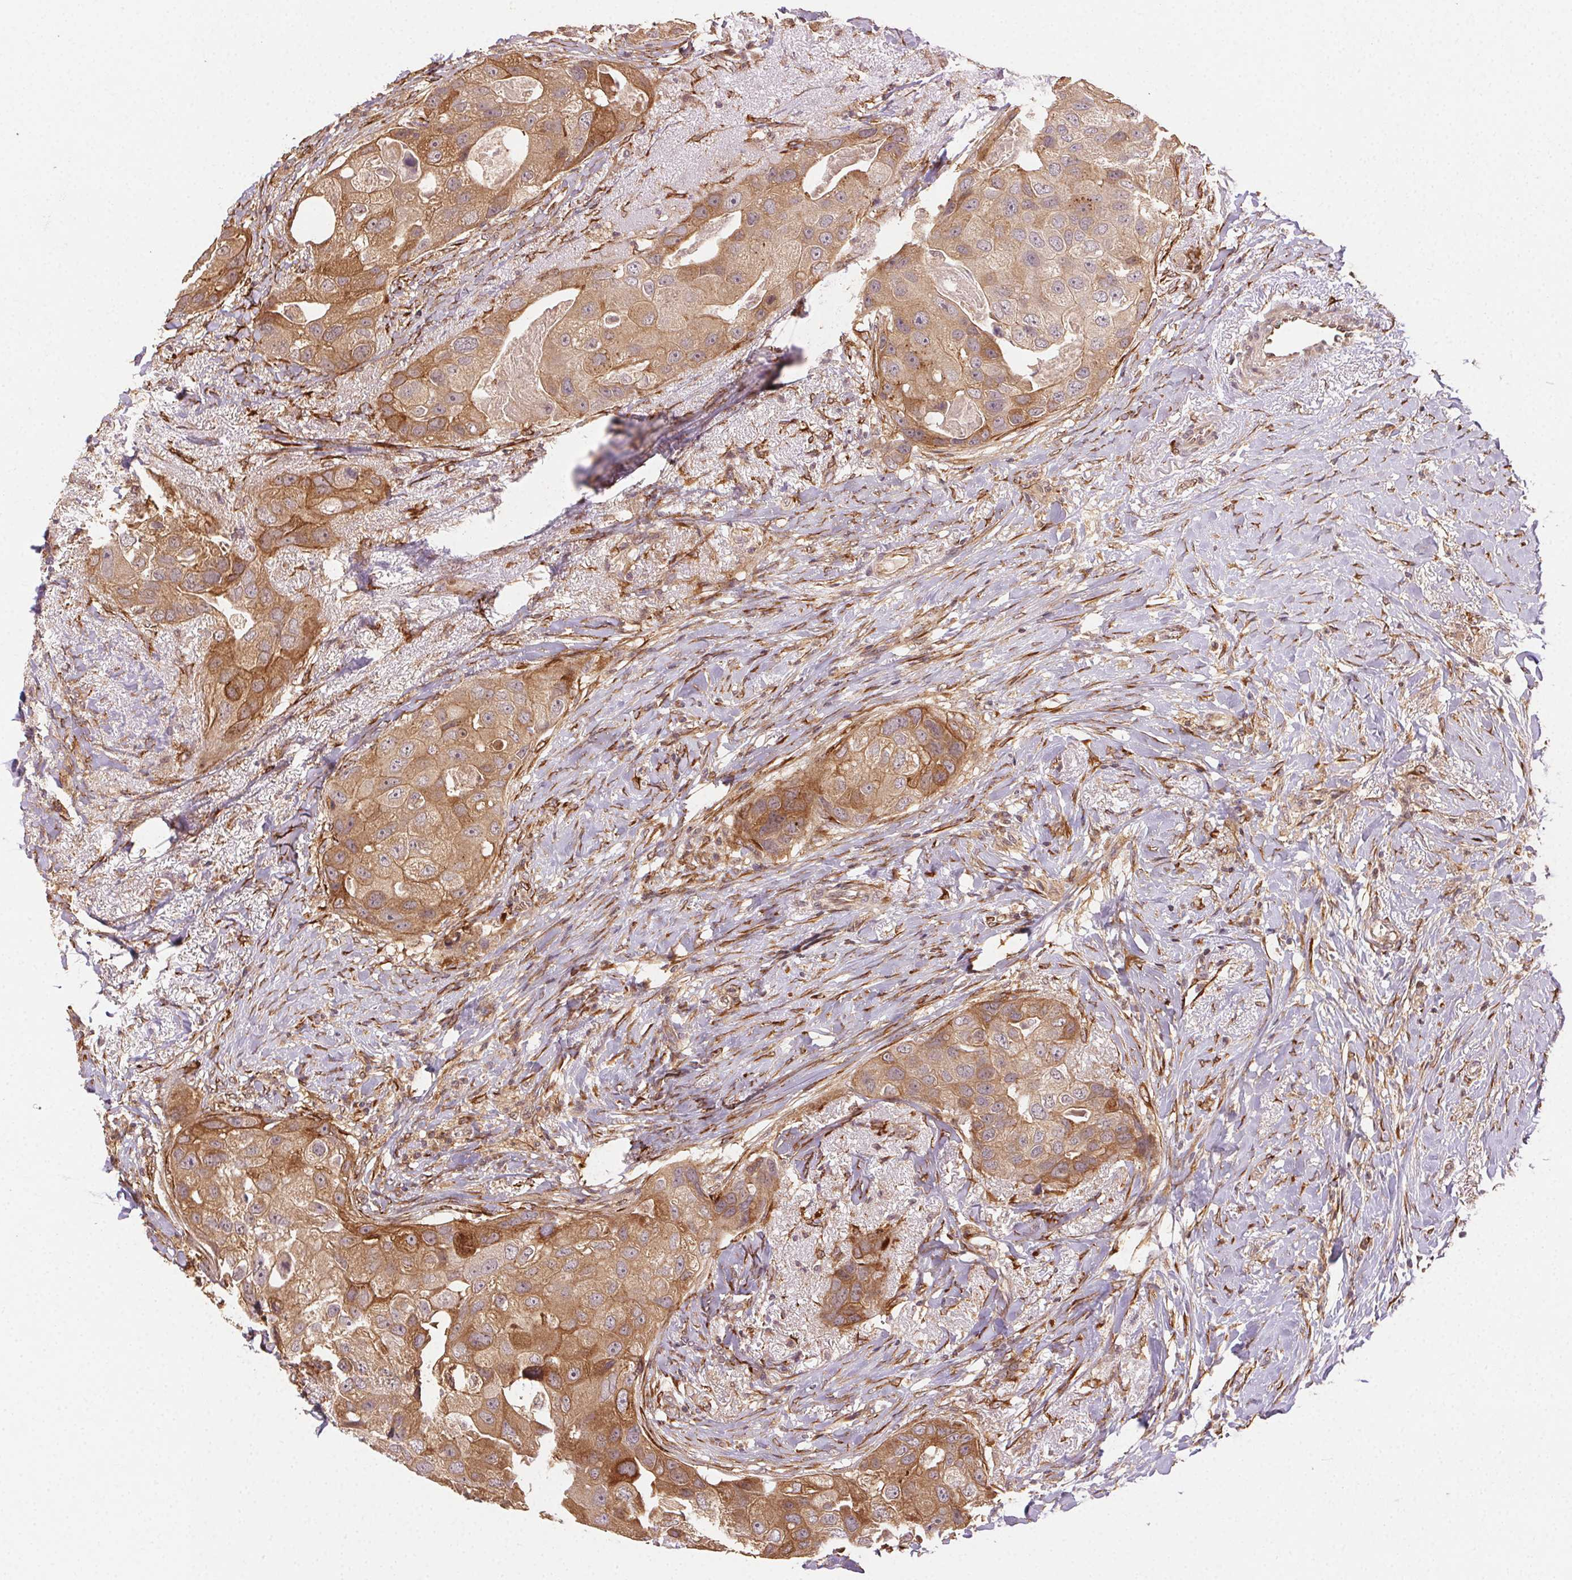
{"staining": {"intensity": "moderate", "quantity": ">75%", "location": "cytoplasmic/membranous"}, "tissue": "breast cancer", "cell_type": "Tumor cells", "image_type": "cancer", "snomed": [{"axis": "morphology", "description": "Duct carcinoma"}, {"axis": "topography", "description": "Breast"}], "caption": "DAB immunohistochemical staining of breast cancer shows moderate cytoplasmic/membranous protein expression in about >75% of tumor cells.", "gene": "KLHL15", "patient": {"sex": "female", "age": 43}}